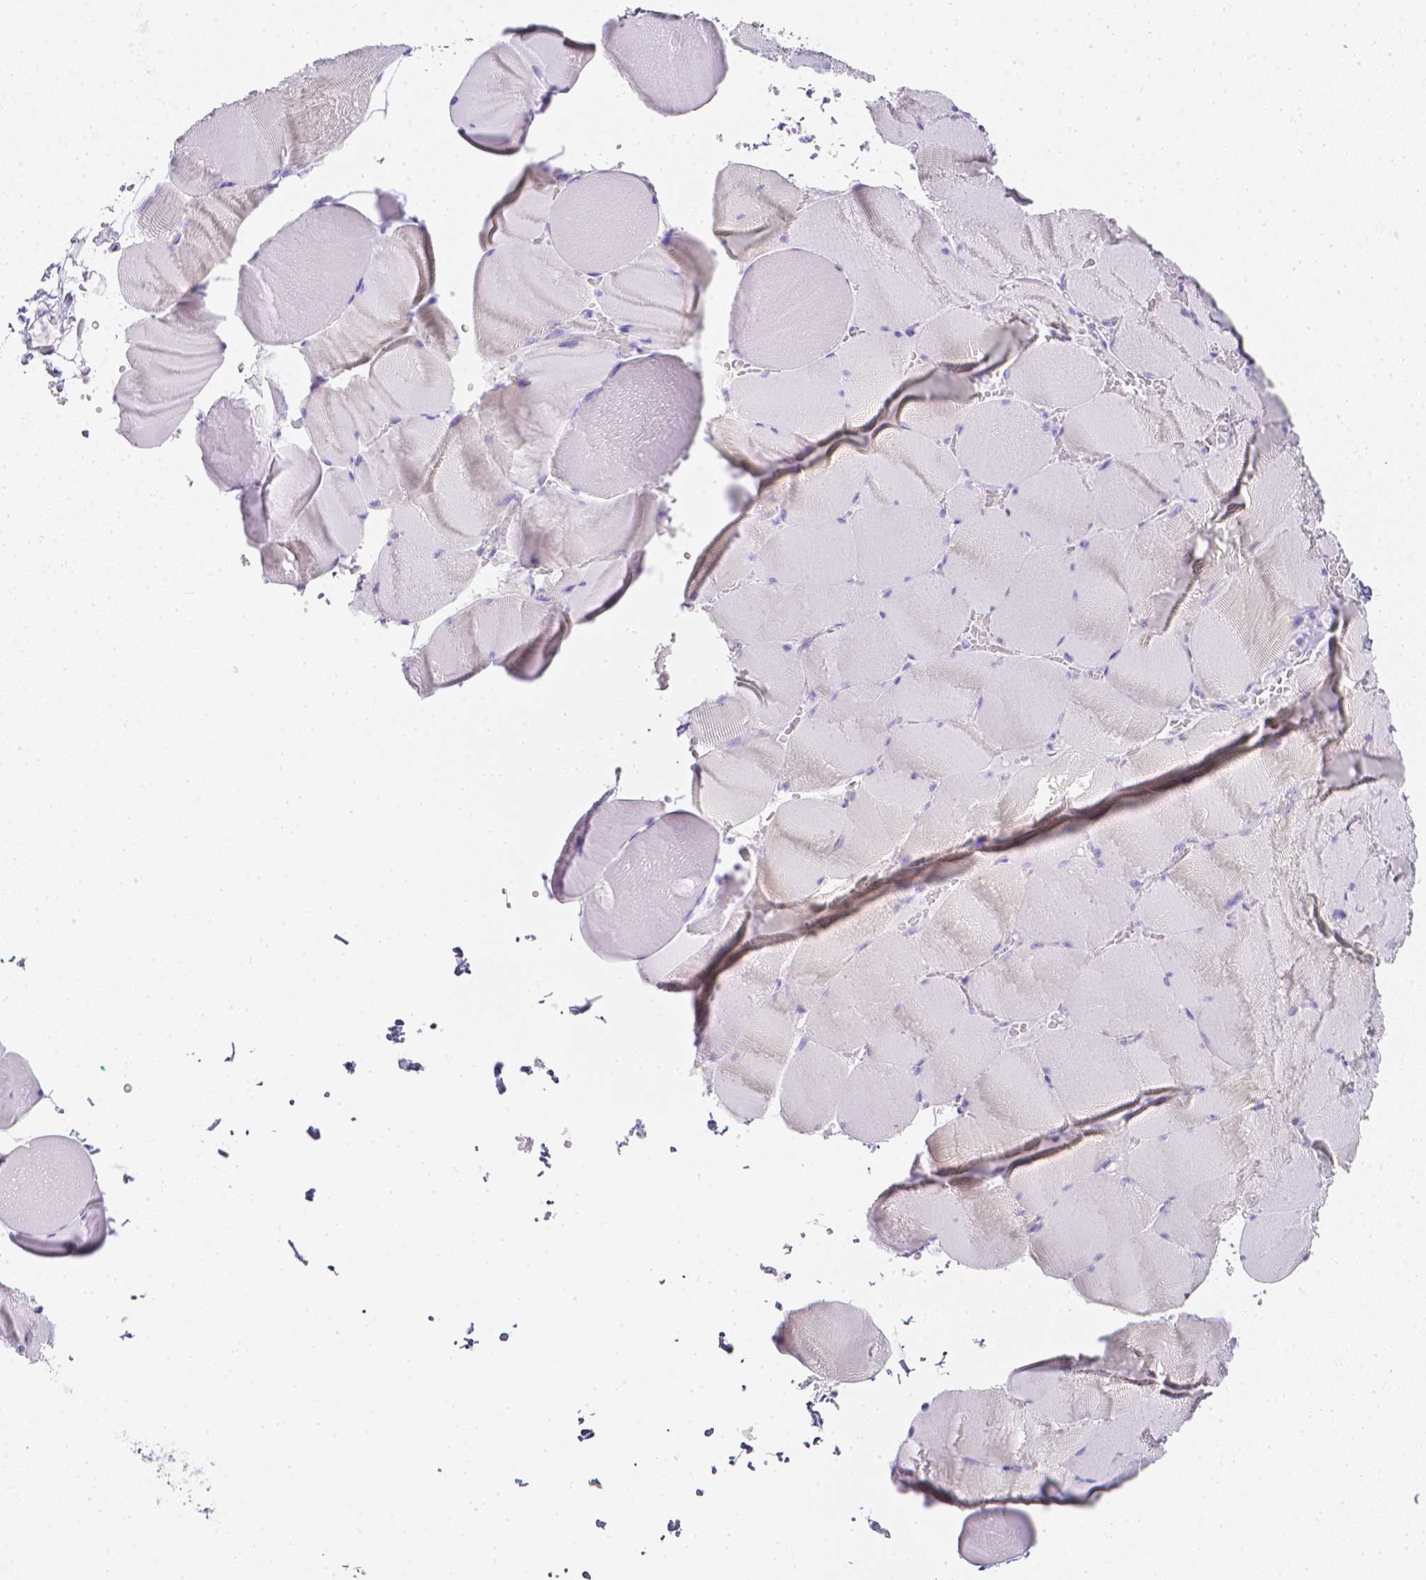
{"staining": {"intensity": "negative", "quantity": "none", "location": "none"}, "tissue": "skeletal muscle", "cell_type": "Myocytes", "image_type": "normal", "snomed": [{"axis": "morphology", "description": "Normal tissue, NOS"}, {"axis": "topography", "description": "Skeletal muscle"}, {"axis": "topography", "description": "Head-Neck"}], "caption": "Myocytes are negative for protein expression in benign human skeletal muscle. (Brightfield microscopy of DAB (3,3'-diaminobenzidine) IHC at high magnification).", "gene": "LGALS4", "patient": {"sex": "male", "age": 66}}